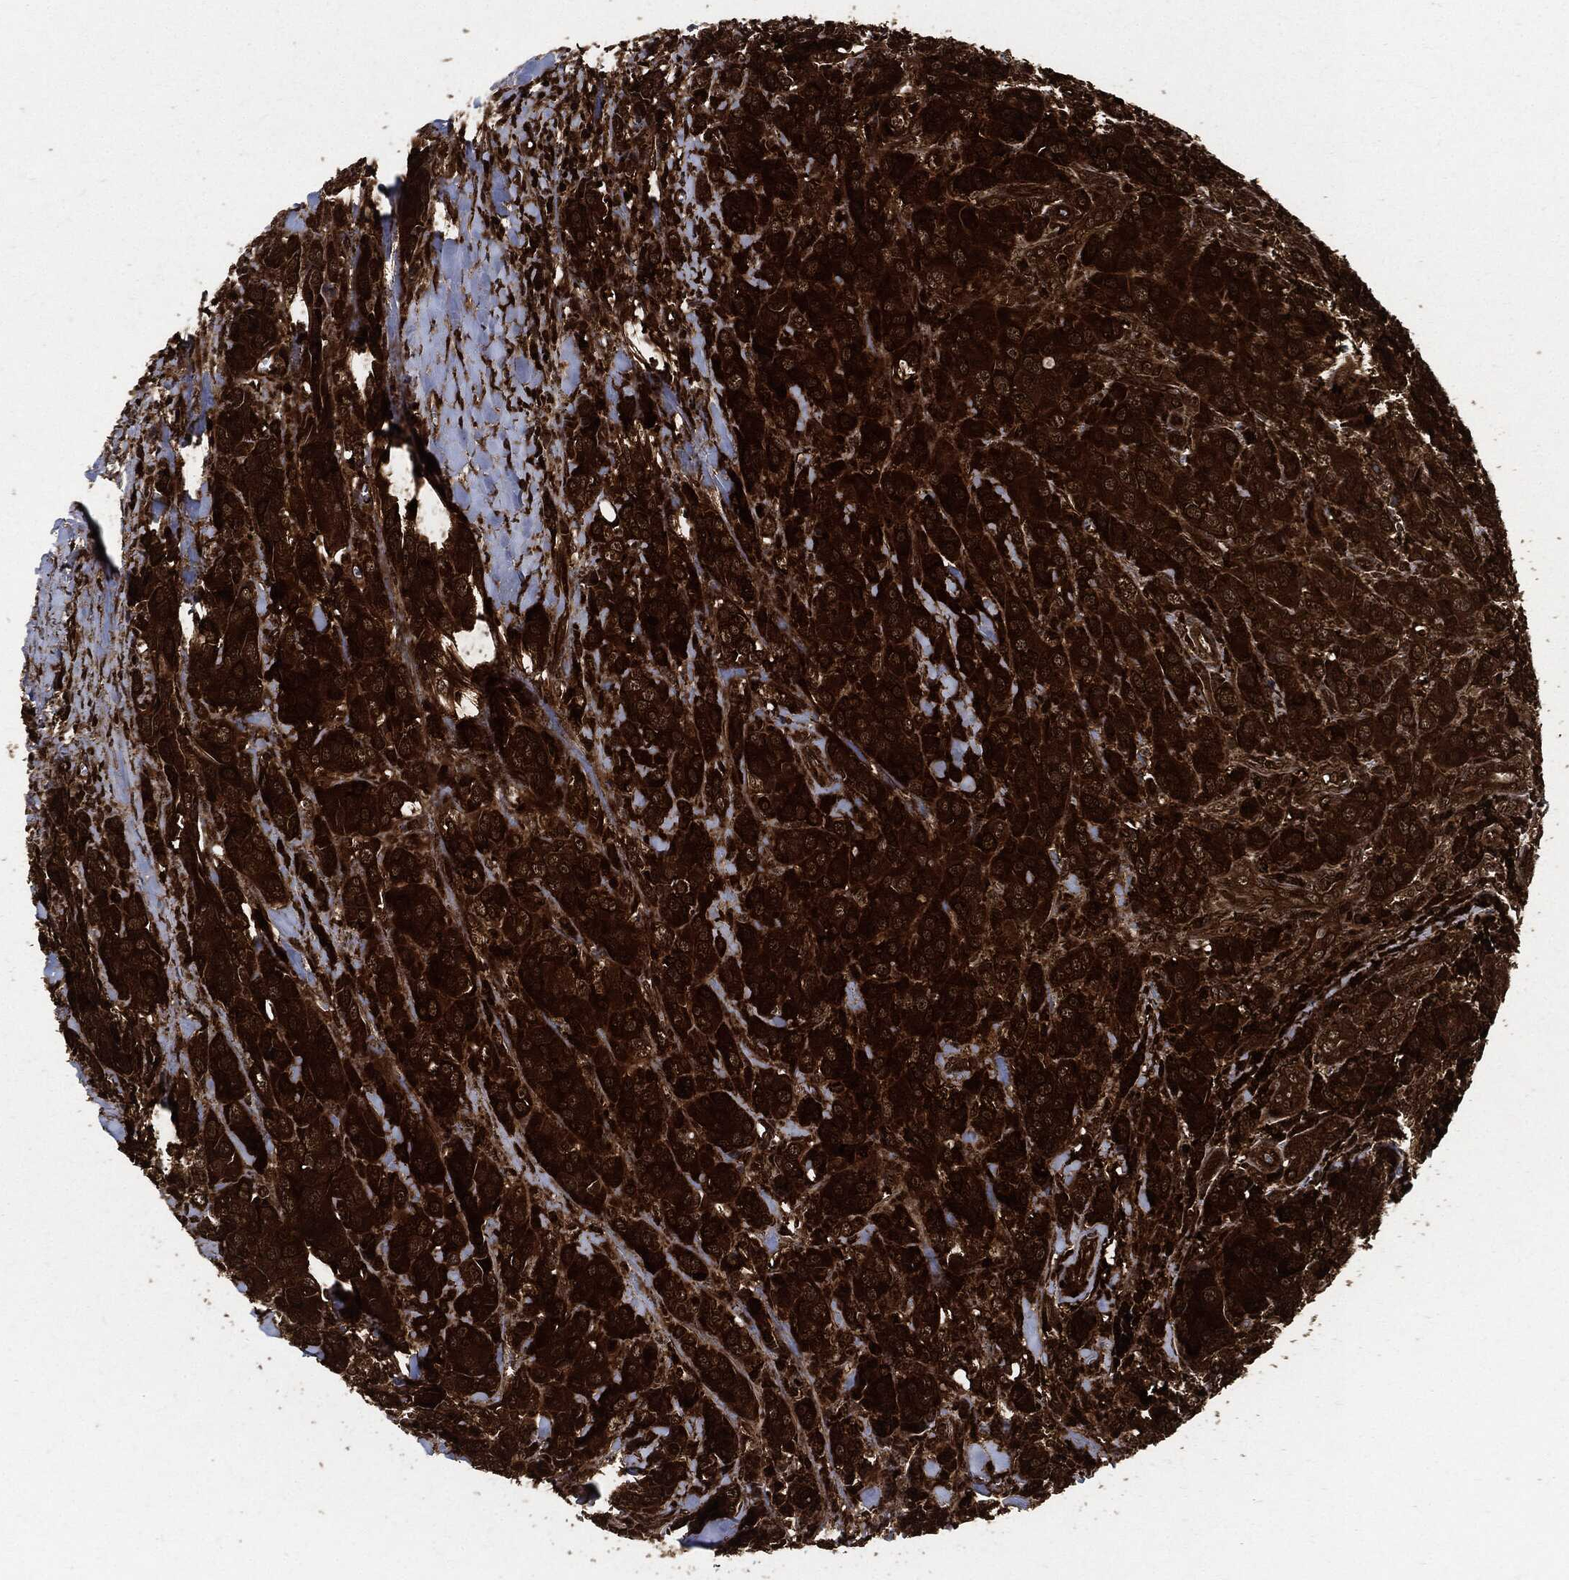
{"staining": {"intensity": "strong", "quantity": ">75%", "location": "cytoplasmic/membranous"}, "tissue": "breast cancer", "cell_type": "Tumor cells", "image_type": "cancer", "snomed": [{"axis": "morphology", "description": "Duct carcinoma"}, {"axis": "topography", "description": "Breast"}], "caption": "A micrograph showing strong cytoplasmic/membranous positivity in about >75% of tumor cells in infiltrating ductal carcinoma (breast), as visualized by brown immunohistochemical staining.", "gene": "YWHAB", "patient": {"sex": "female", "age": 43}}